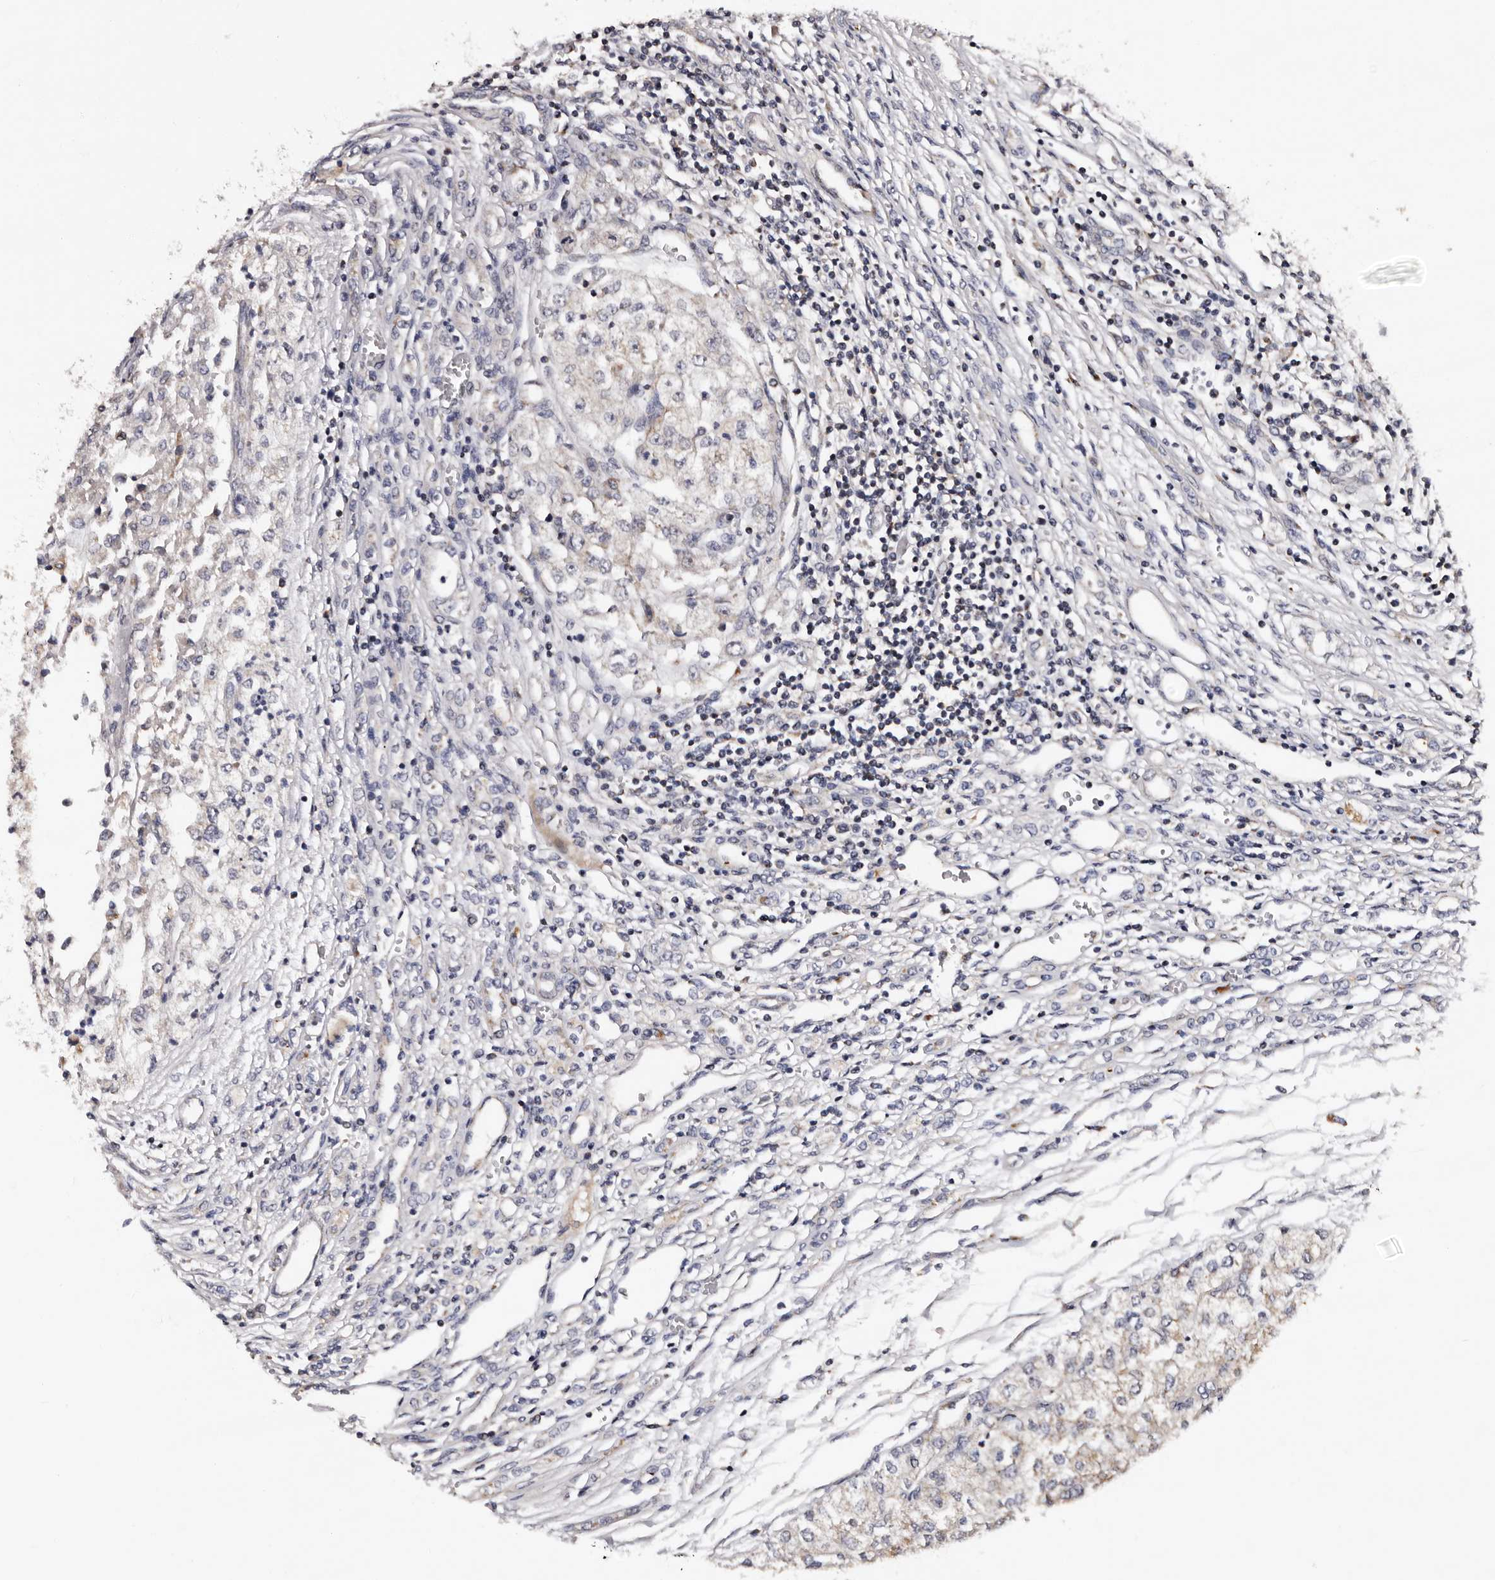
{"staining": {"intensity": "weak", "quantity": "25%-75%", "location": "cytoplasmic/membranous"}, "tissue": "renal cancer", "cell_type": "Tumor cells", "image_type": "cancer", "snomed": [{"axis": "morphology", "description": "Adenocarcinoma, NOS"}, {"axis": "topography", "description": "Kidney"}], "caption": "Renal cancer (adenocarcinoma) tissue displays weak cytoplasmic/membranous positivity in about 25%-75% of tumor cells The staining is performed using DAB (3,3'-diaminobenzidine) brown chromogen to label protein expression. The nuclei are counter-stained blue using hematoxylin.", "gene": "TAF4B", "patient": {"sex": "female", "age": 54}}